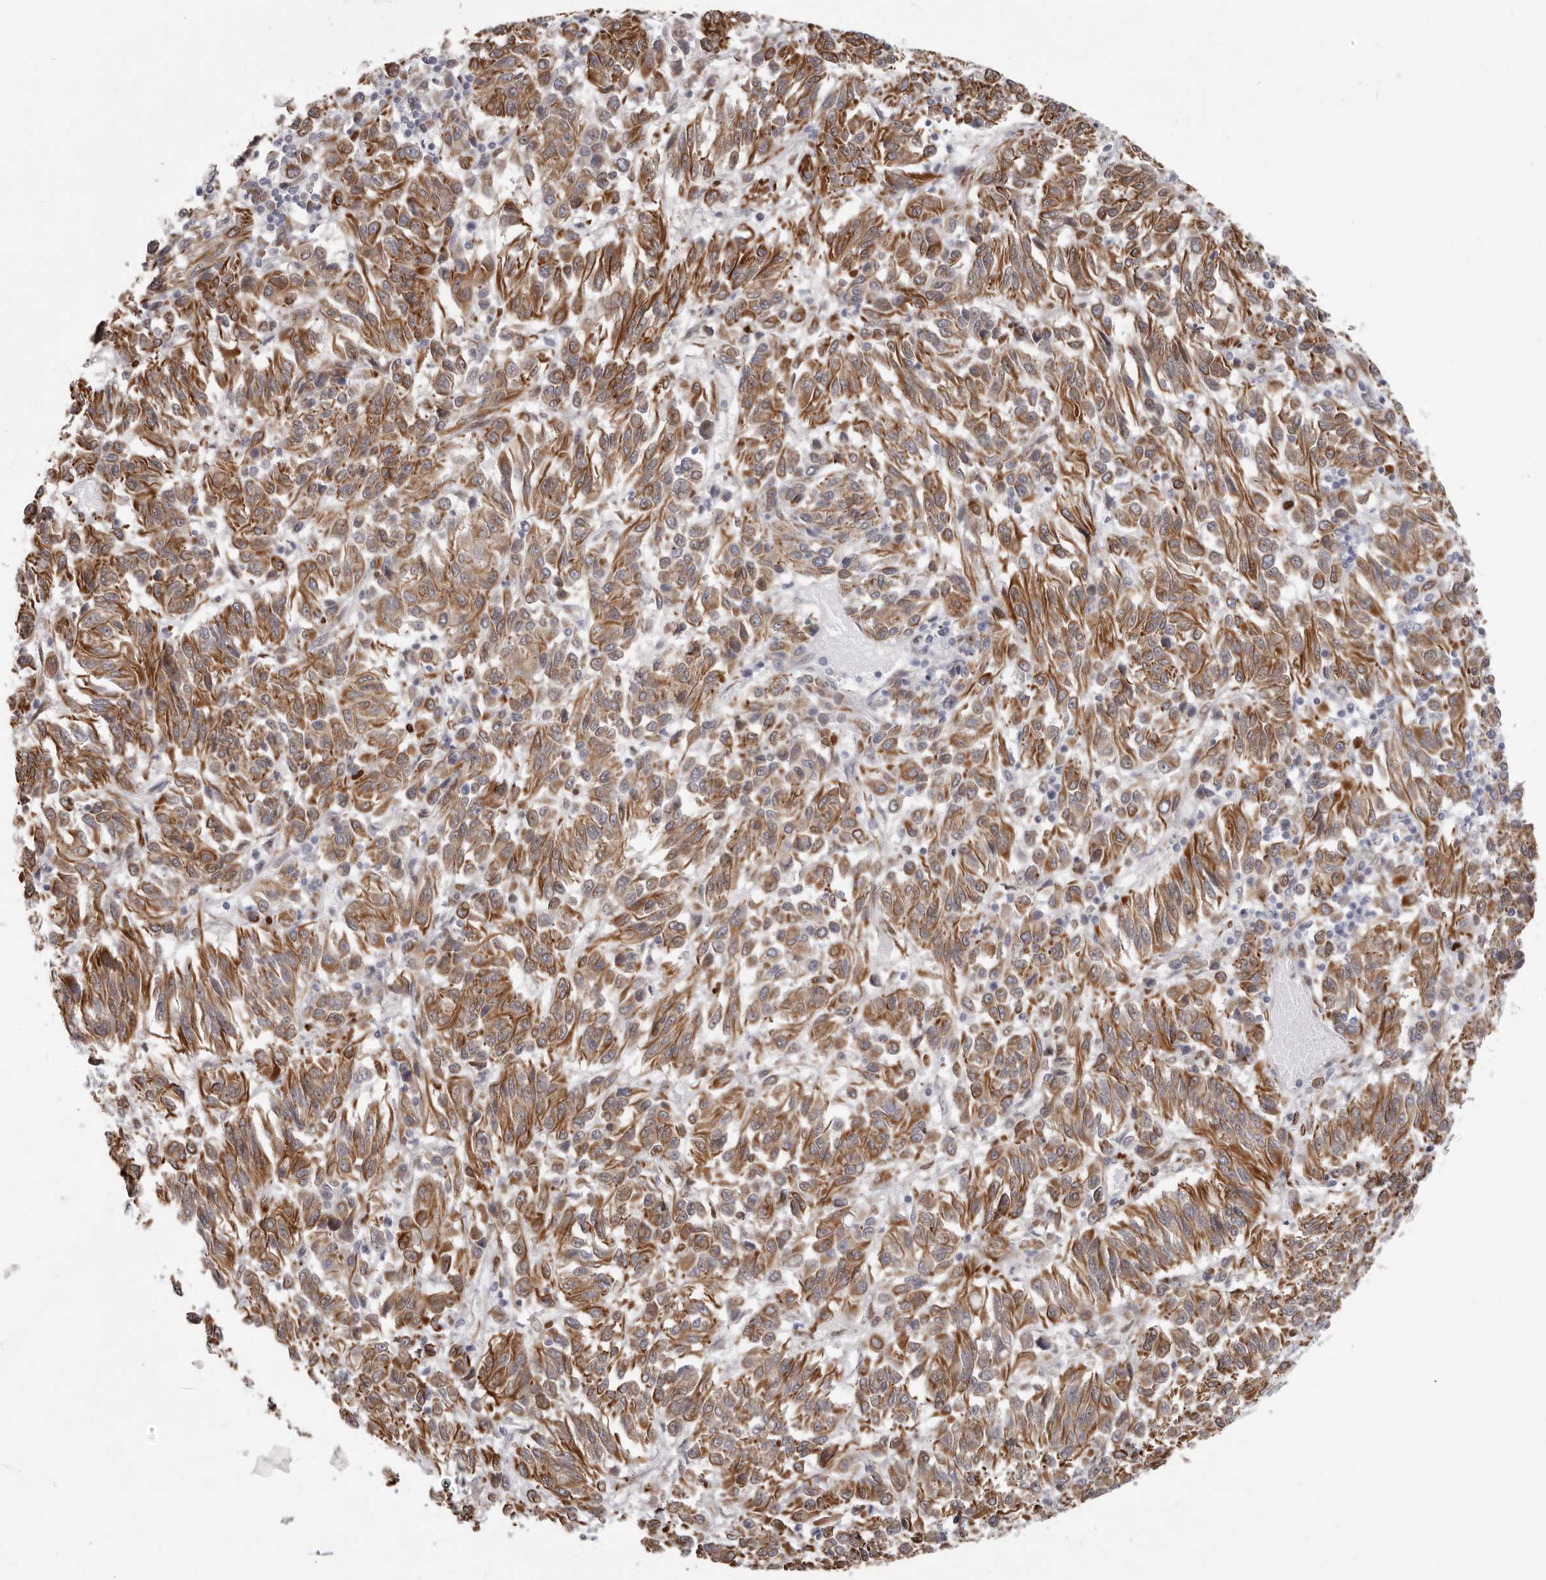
{"staining": {"intensity": "moderate", "quantity": ">75%", "location": "cytoplasmic/membranous"}, "tissue": "melanoma", "cell_type": "Tumor cells", "image_type": "cancer", "snomed": [{"axis": "morphology", "description": "Malignant melanoma, Metastatic site"}, {"axis": "topography", "description": "Lung"}], "caption": "Immunohistochemistry micrograph of malignant melanoma (metastatic site) stained for a protein (brown), which displays medium levels of moderate cytoplasmic/membranous staining in about >75% of tumor cells.", "gene": "SRP19", "patient": {"sex": "male", "age": 64}}